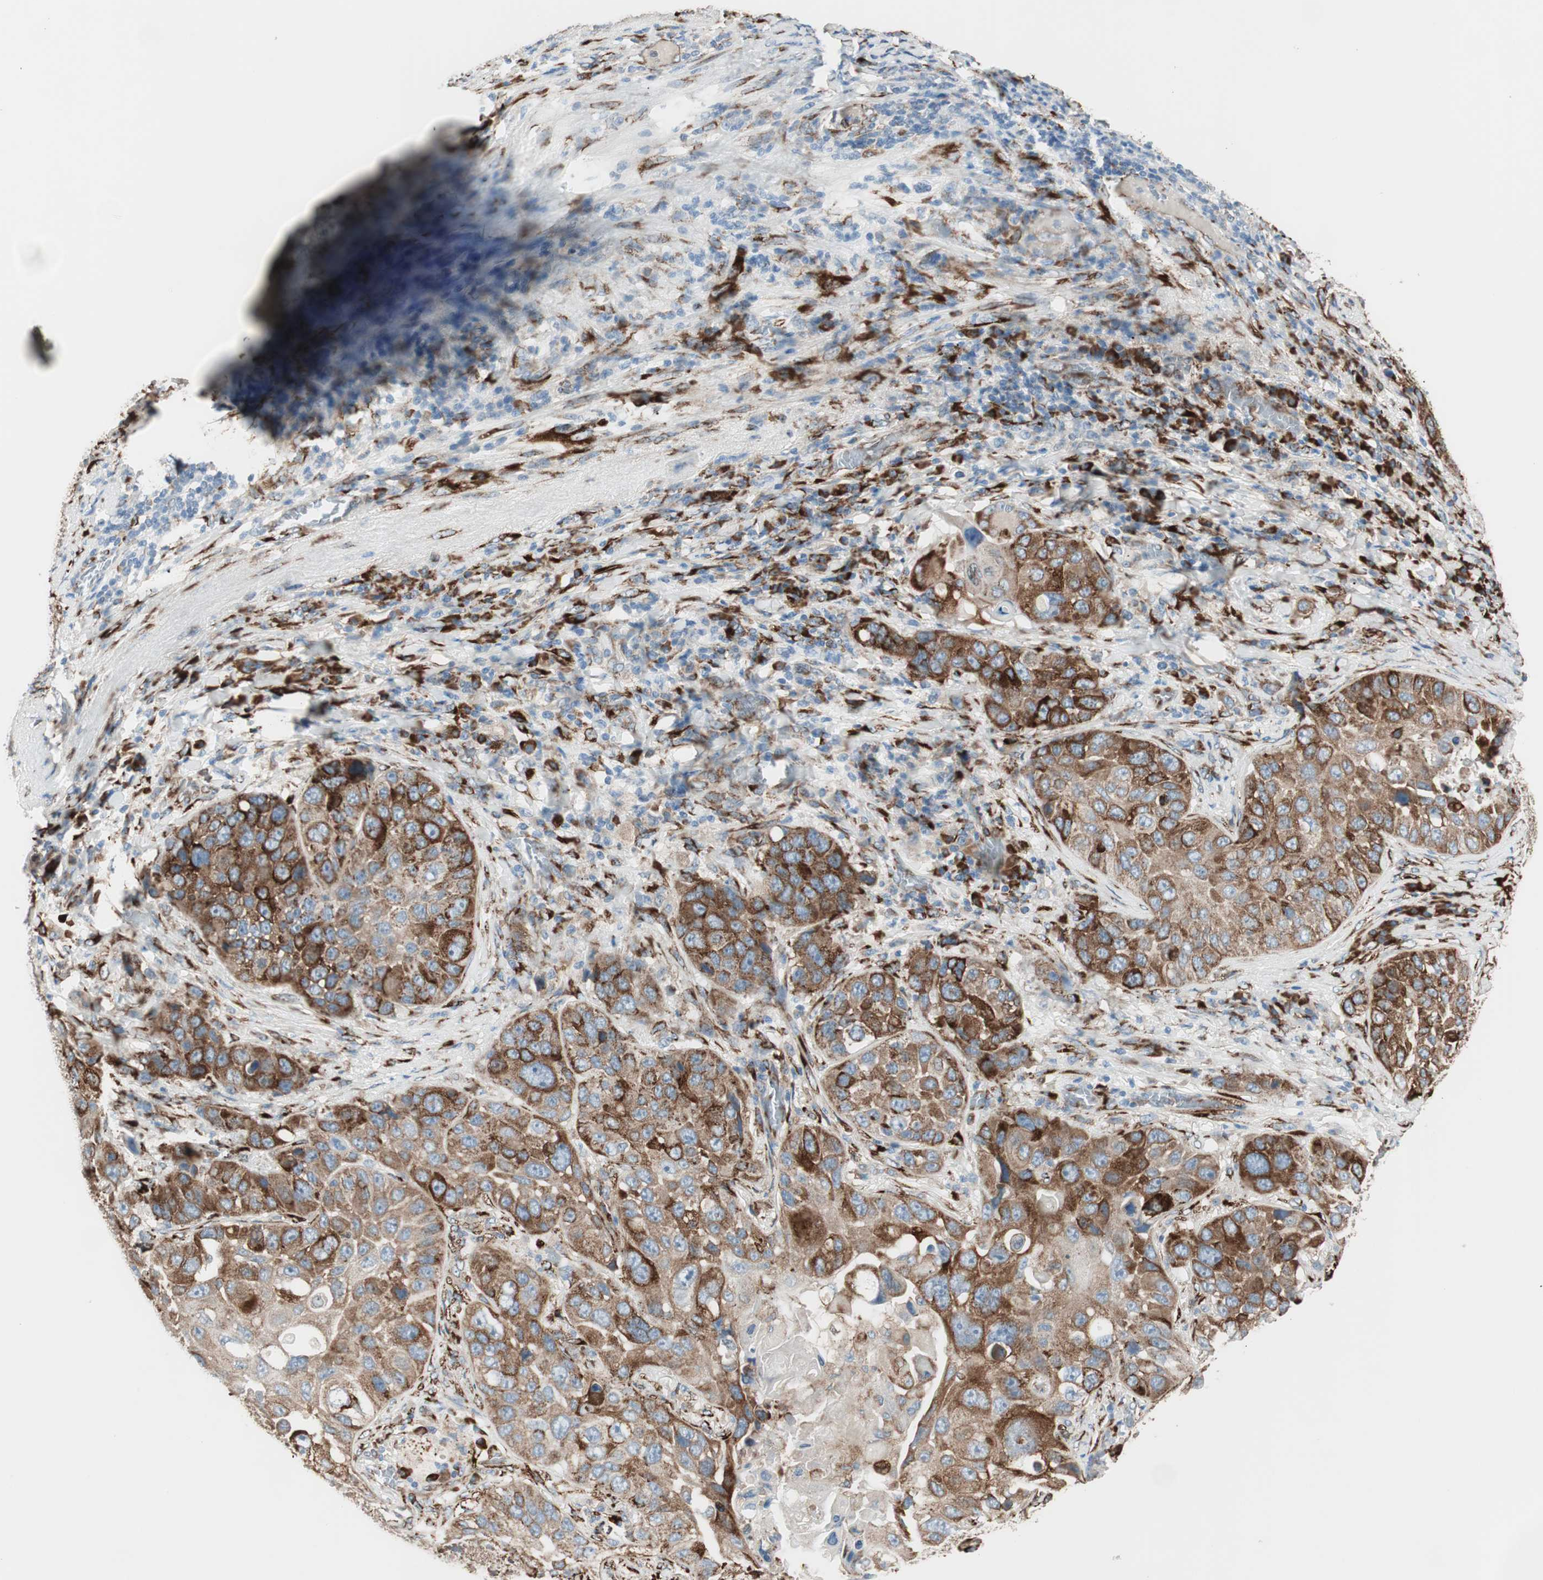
{"staining": {"intensity": "strong", "quantity": ">75%", "location": "cytoplasmic/membranous"}, "tissue": "lung cancer", "cell_type": "Tumor cells", "image_type": "cancer", "snomed": [{"axis": "morphology", "description": "Squamous cell carcinoma, NOS"}, {"axis": "topography", "description": "Lung"}], "caption": "Immunohistochemistry photomicrograph of squamous cell carcinoma (lung) stained for a protein (brown), which exhibits high levels of strong cytoplasmic/membranous expression in approximately >75% of tumor cells.", "gene": "P4HTM", "patient": {"sex": "male", "age": 57}}